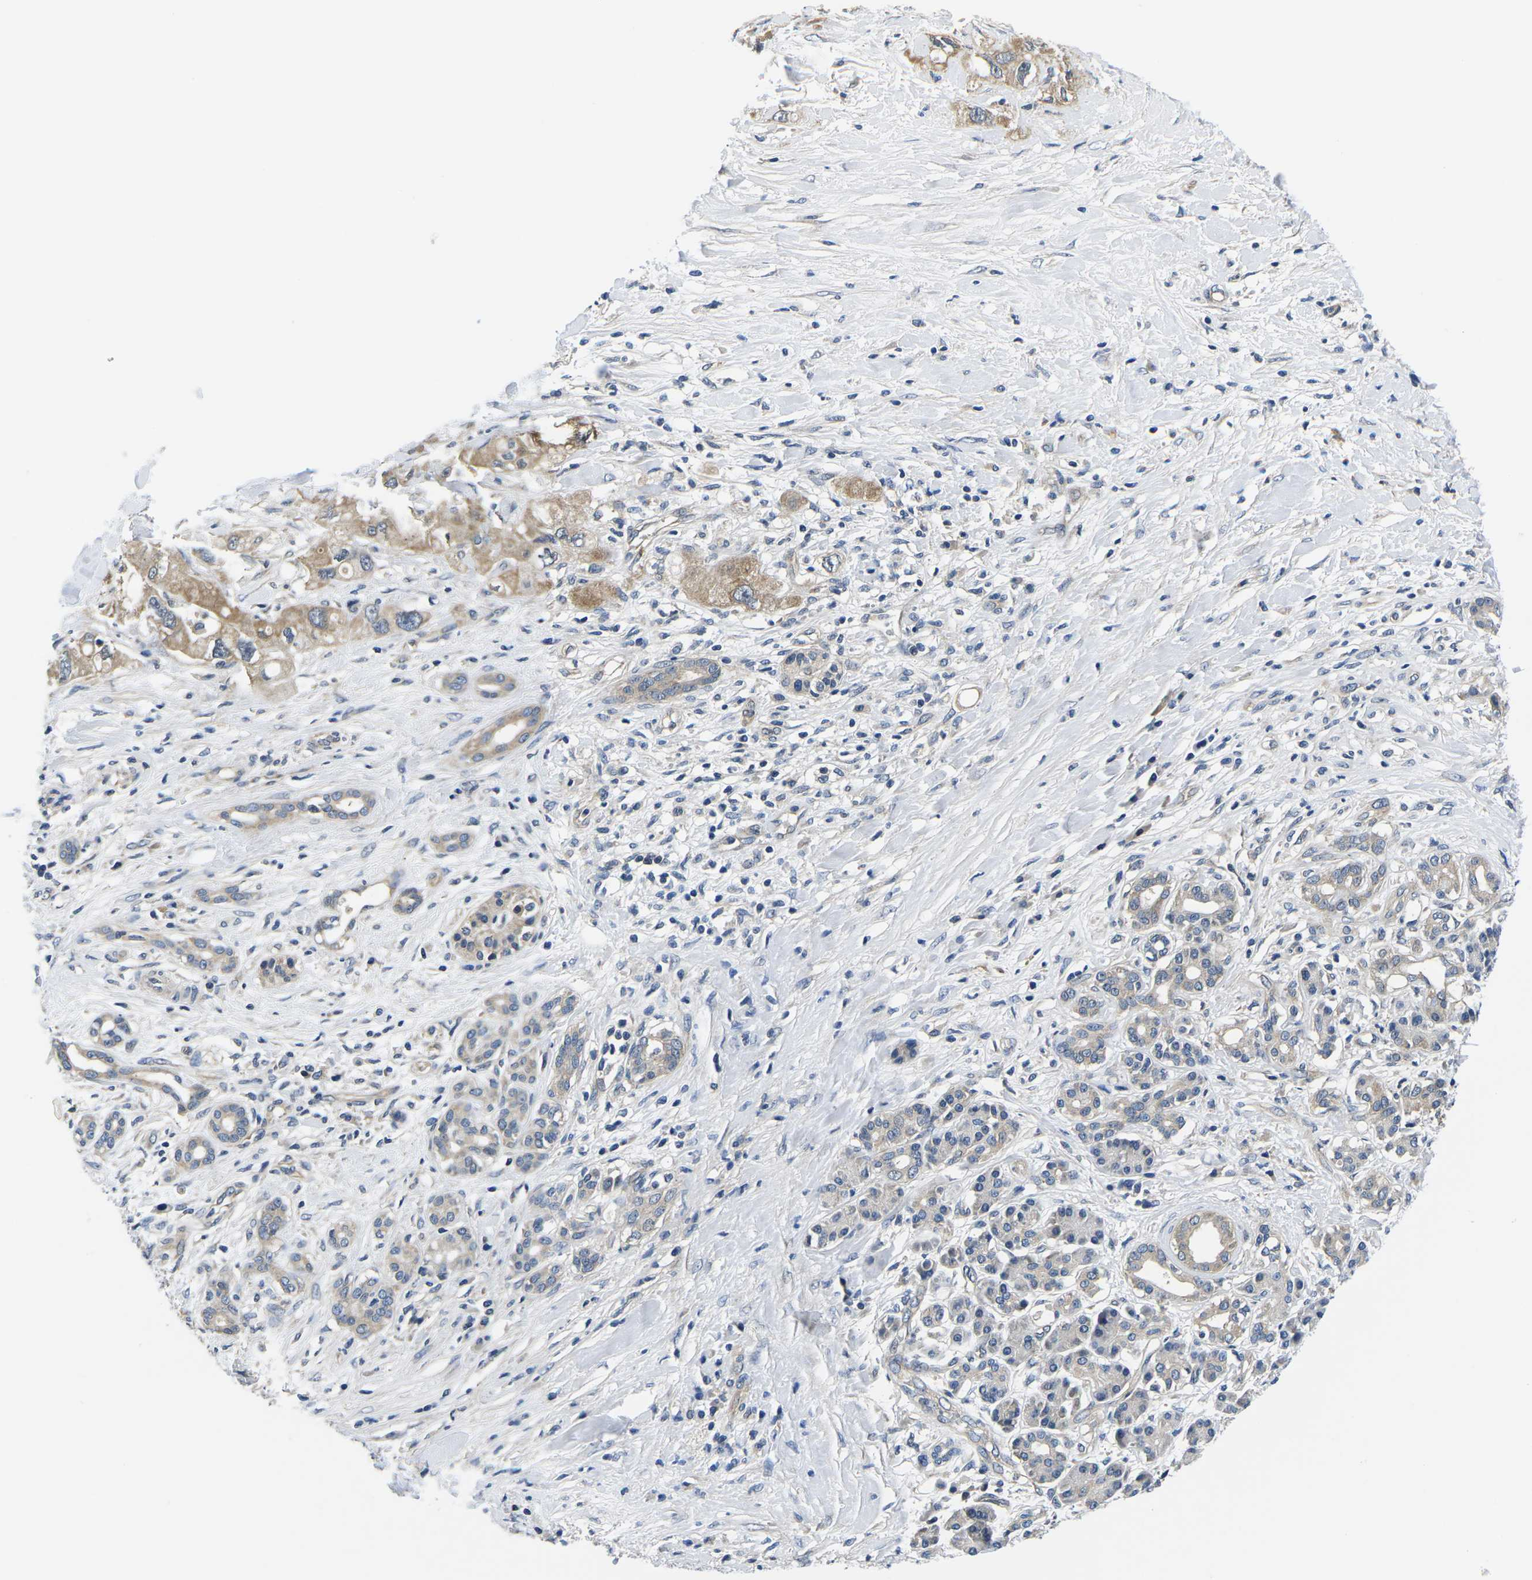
{"staining": {"intensity": "moderate", "quantity": ">75%", "location": "cytoplasmic/membranous"}, "tissue": "pancreatic cancer", "cell_type": "Tumor cells", "image_type": "cancer", "snomed": [{"axis": "morphology", "description": "Adenocarcinoma, NOS"}, {"axis": "topography", "description": "Pancreas"}], "caption": "Immunohistochemistry micrograph of adenocarcinoma (pancreatic) stained for a protein (brown), which demonstrates medium levels of moderate cytoplasmic/membranous positivity in approximately >75% of tumor cells.", "gene": "GSK3B", "patient": {"sex": "female", "age": 56}}